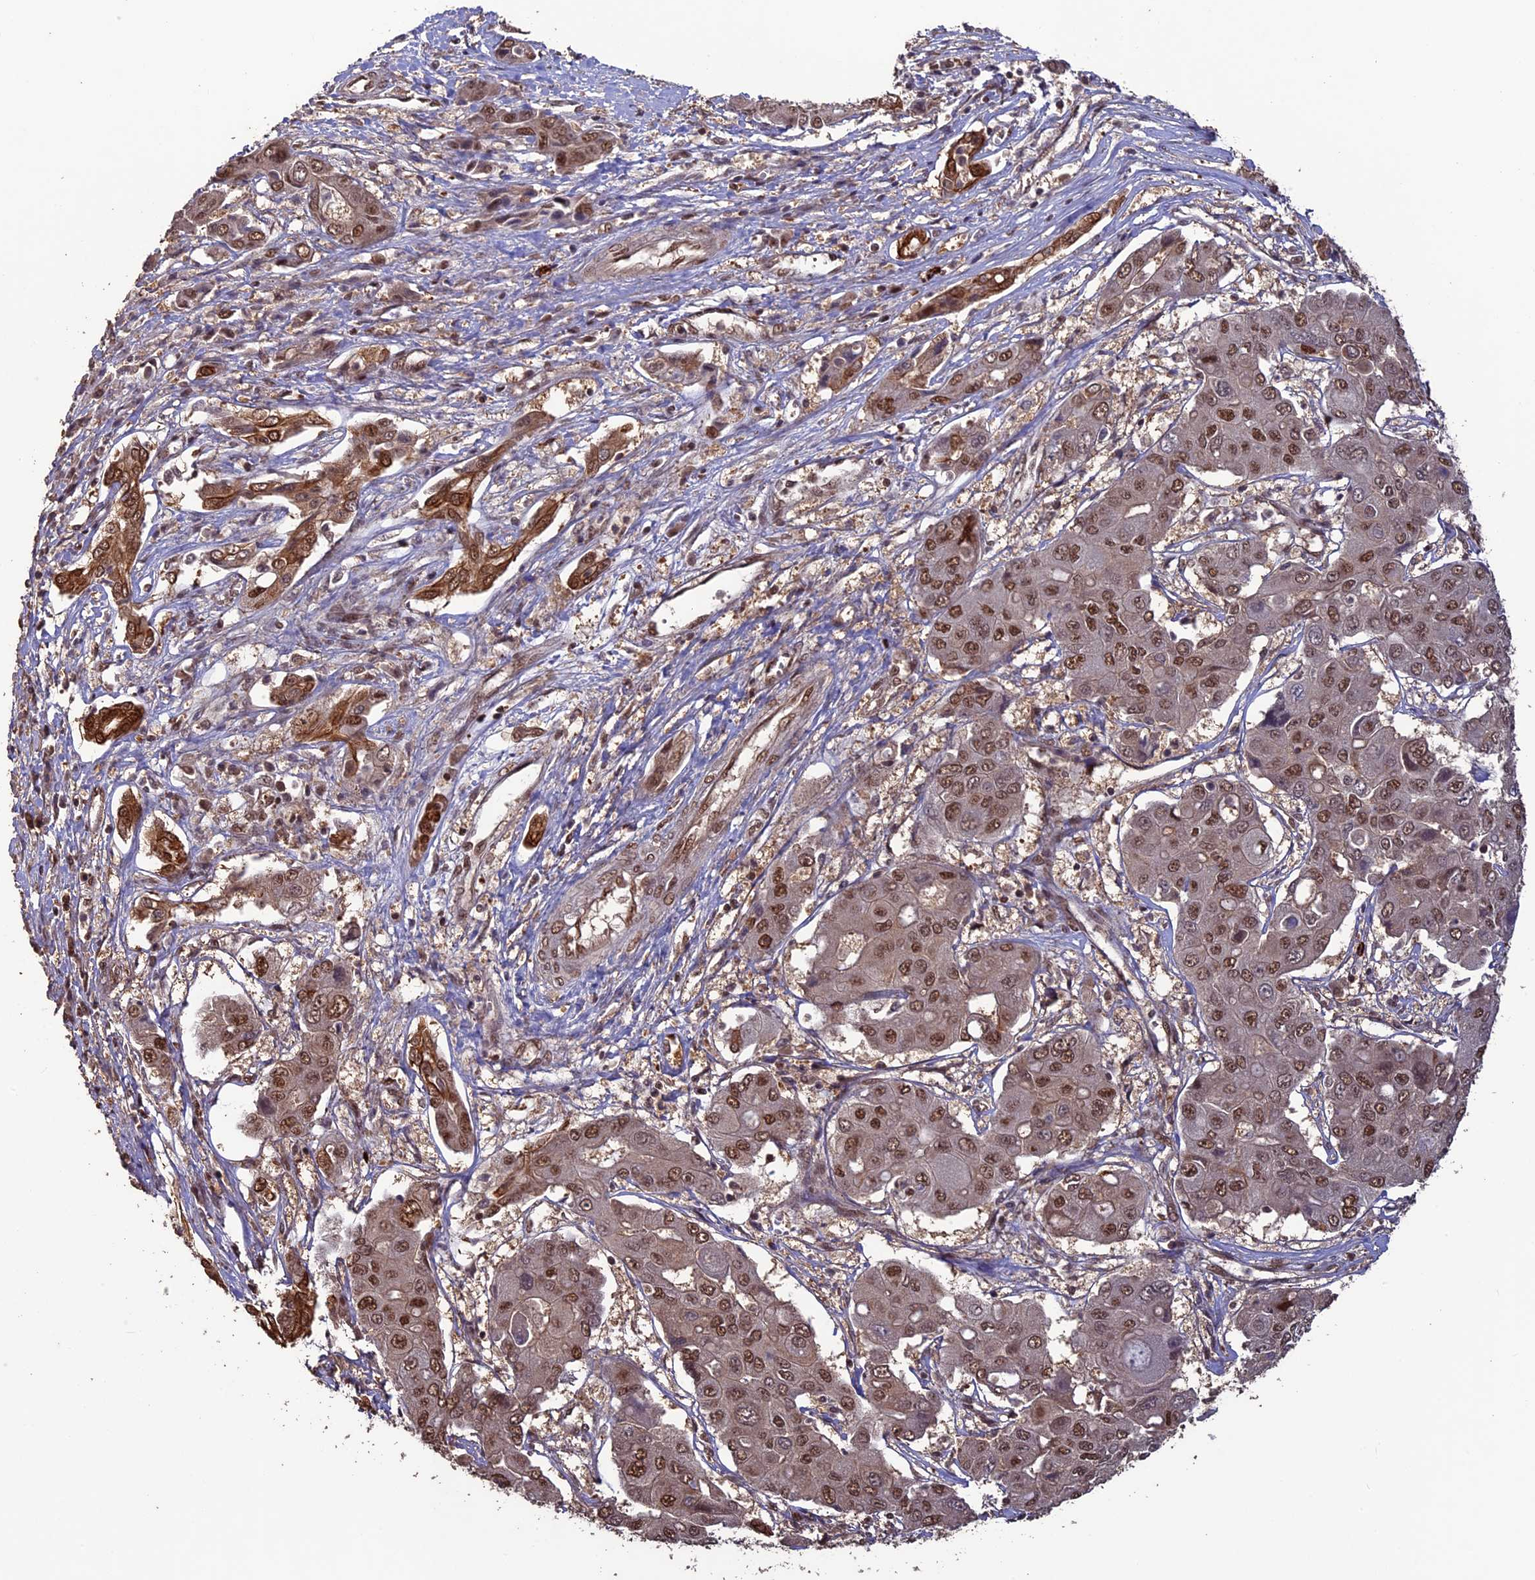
{"staining": {"intensity": "moderate", "quantity": ">75%", "location": "nuclear"}, "tissue": "liver cancer", "cell_type": "Tumor cells", "image_type": "cancer", "snomed": [{"axis": "morphology", "description": "Cholangiocarcinoma"}, {"axis": "topography", "description": "Liver"}], "caption": "A medium amount of moderate nuclear positivity is appreciated in approximately >75% of tumor cells in liver cholangiocarcinoma tissue. The staining was performed using DAB, with brown indicating positive protein expression. Nuclei are stained blue with hematoxylin.", "gene": "NAE1", "patient": {"sex": "male", "age": 67}}